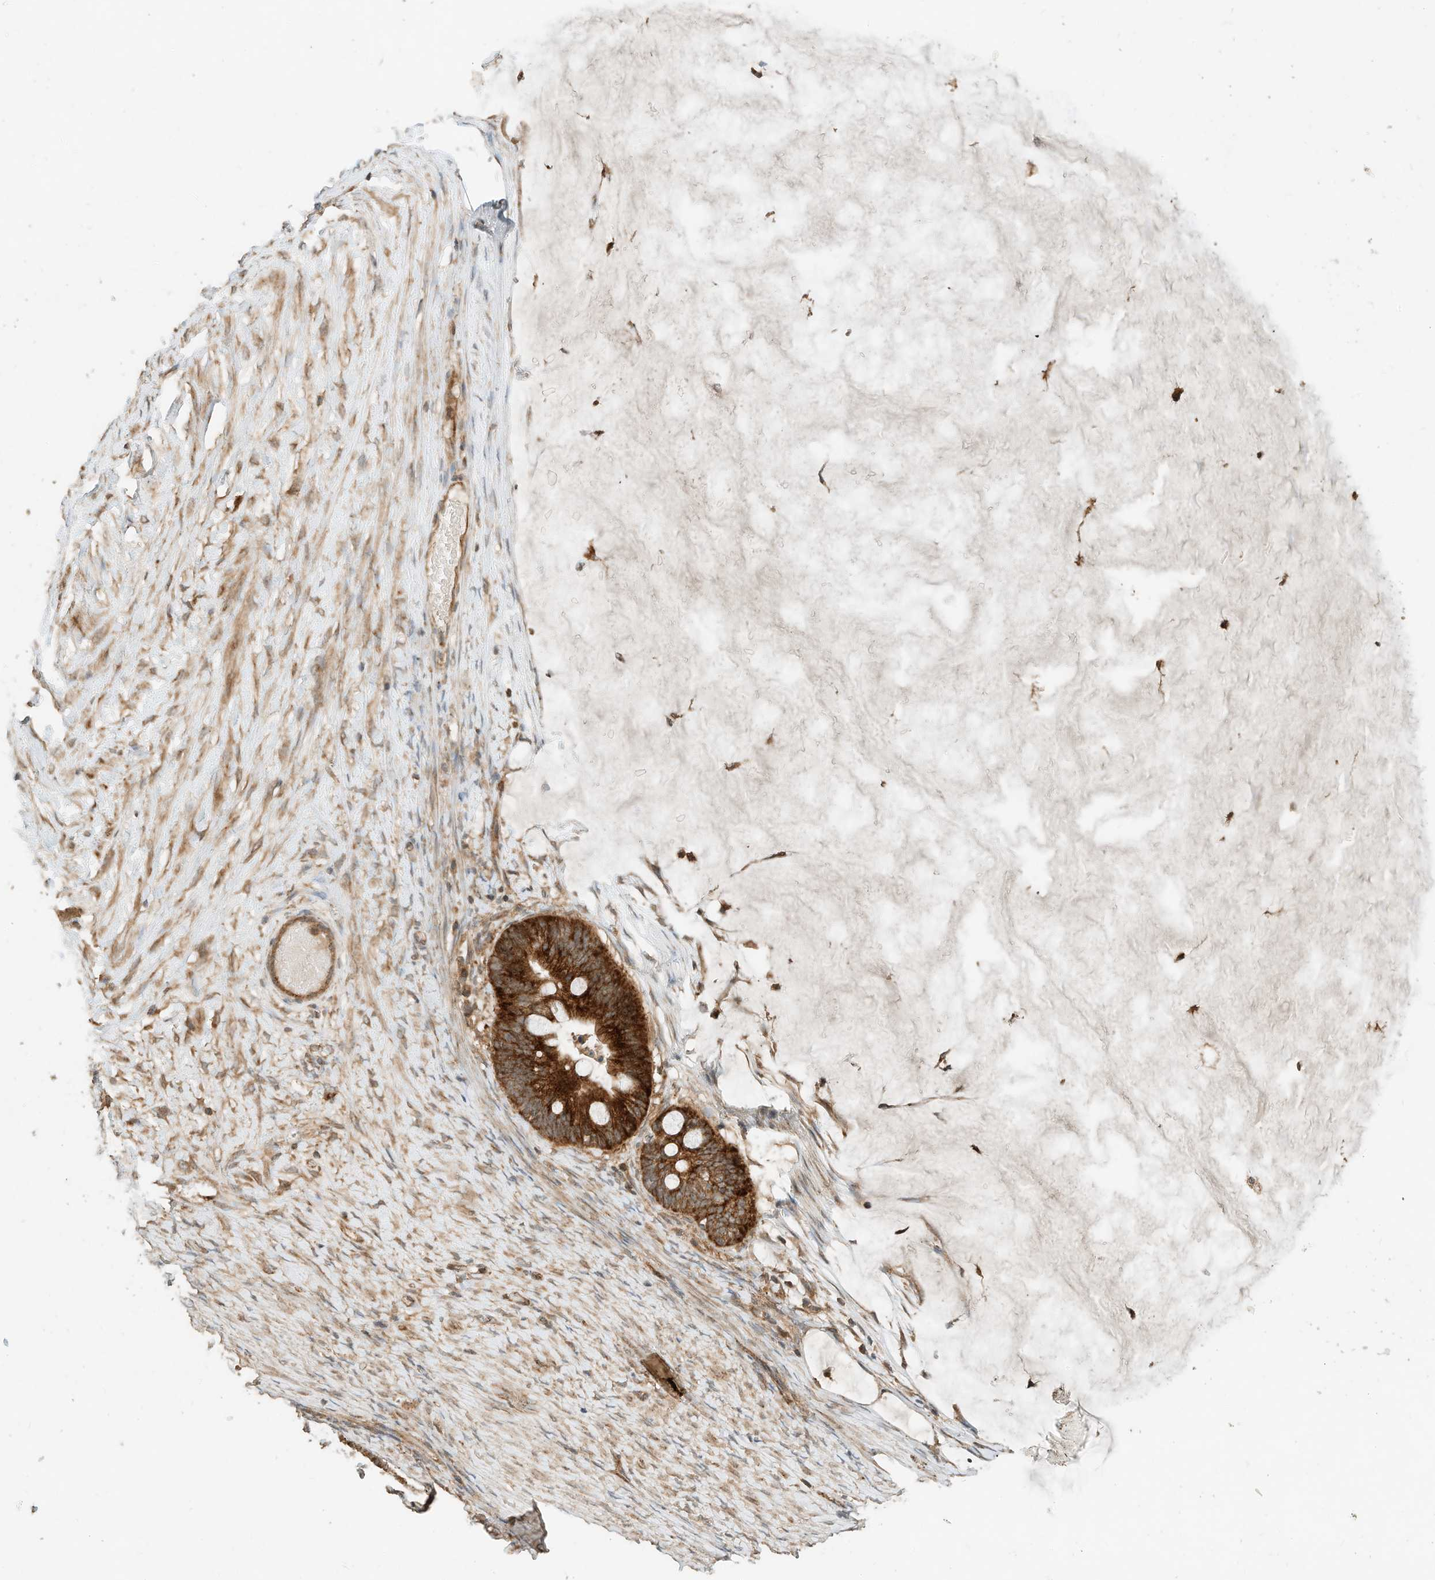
{"staining": {"intensity": "strong", "quantity": ">75%", "location": "cytoplasmic/membranous"}, "tissue": "ovarian cancer", "cell_type": "Tumor cells", "image_type": "cancer", "snomed": [{"axis": "morphology", "description": "Cystadenocarcinoma, mucinous, NOS"}, {"axis": "topography", "description": "Ovary"}], "caption": "This histopathology image exhibits immunohistochemistry (IHC) staining of human ovarian cancer, with high strong cytoplasmic/membranous staining in about >75% of tumor cells.", "gene": "CPAMD8", "patient": {"sex": "female", "age": 61}}